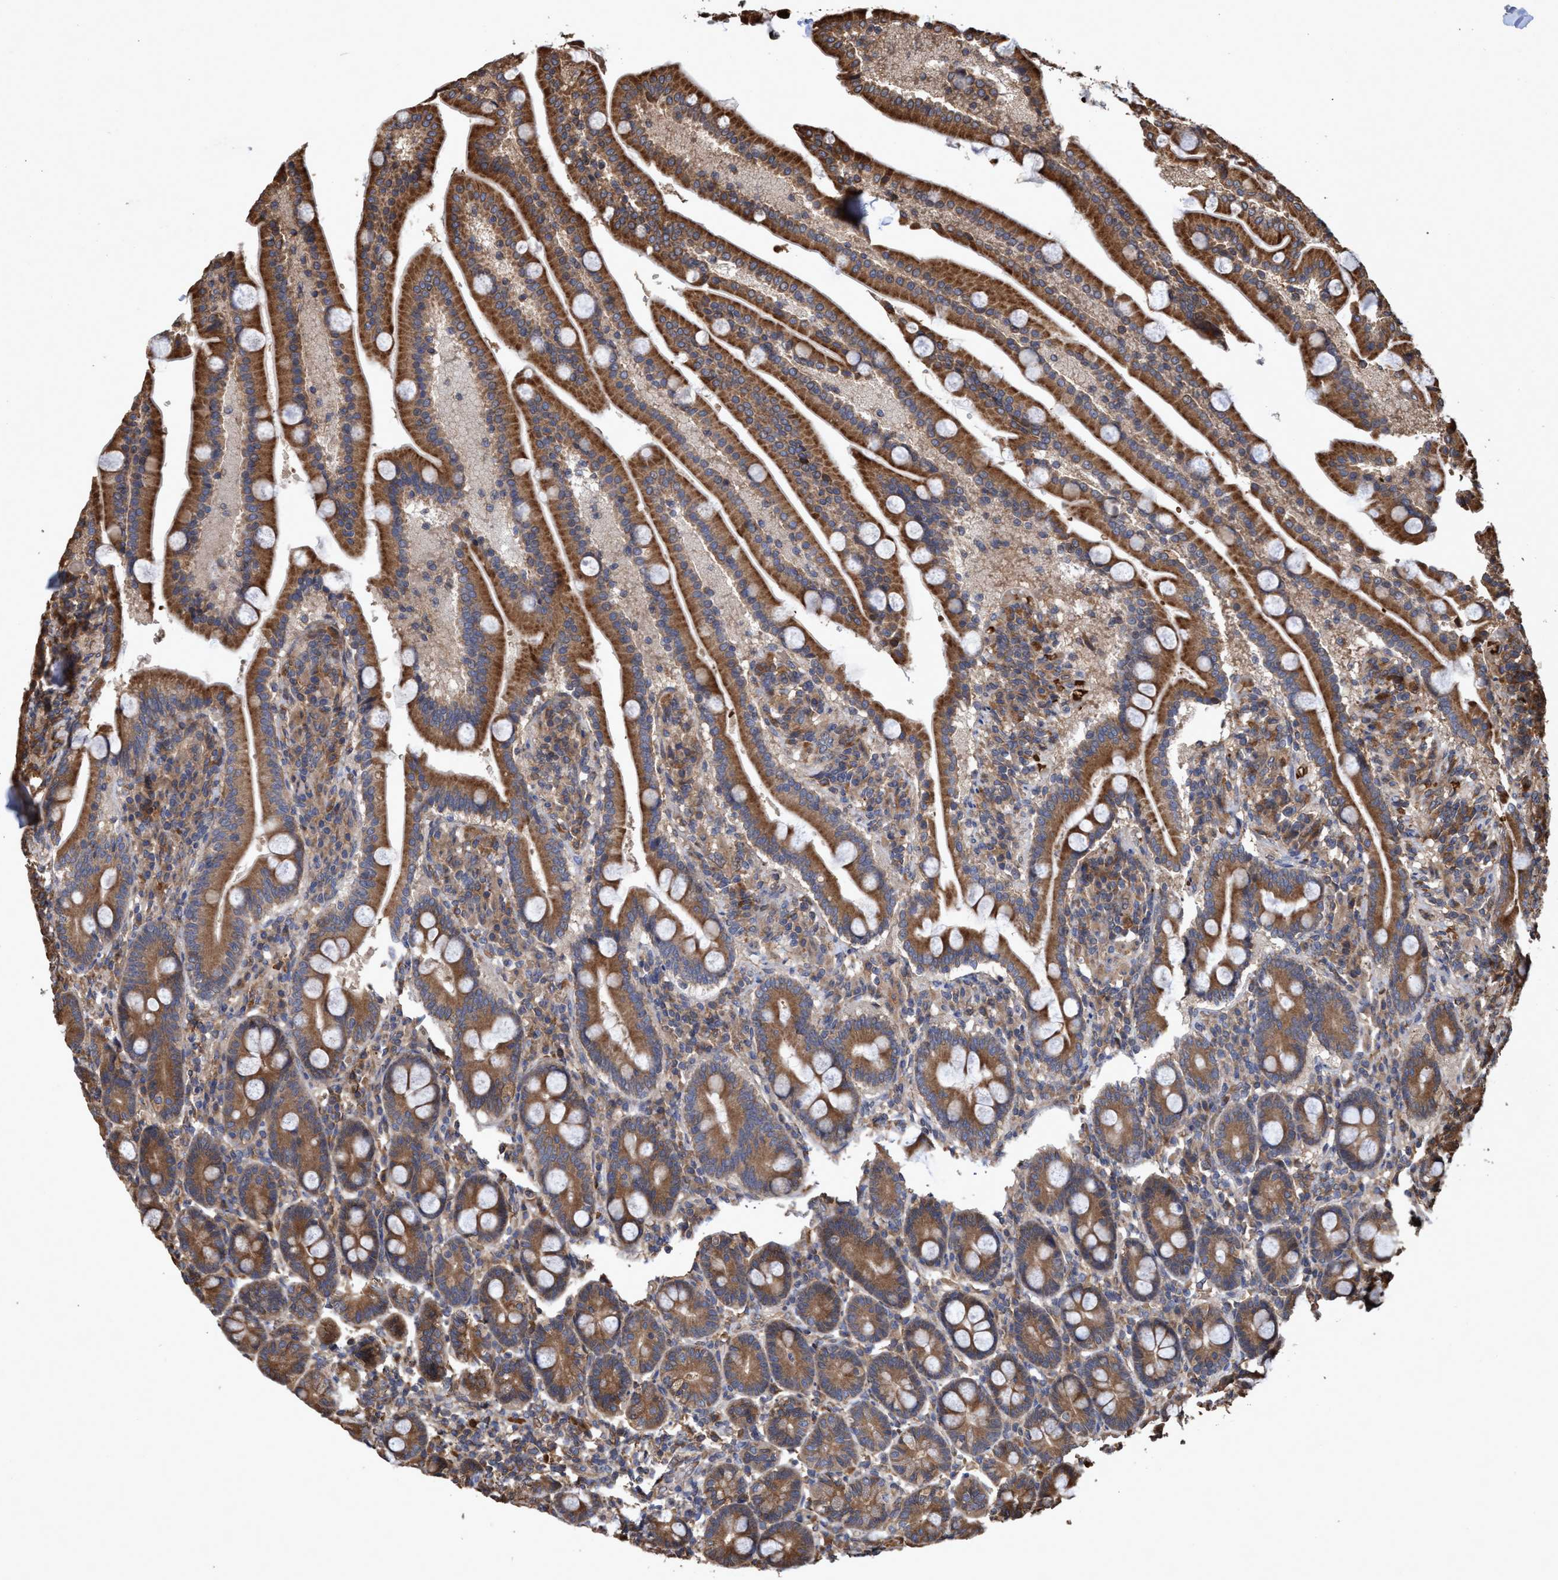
{"staining": {"intensity": "moderate", "quantity": ">75%", "location": "cytoplasmic/membranous"}, "tissue": "duodenum", "cell_type": "Glandular cells", "image_type": "normal", "snomed": [{"axis": "morphology", "description": "Normal tissue, NOS"}, {"axis": "topography", "description": "Duodenum"}], "caption": "Protein staining demonstrates moderate cytoplasmic/membranous expression in about >75% of glandular cells in unremarkable duodenum.", "gene": "CHMP6", "patient": {"sex": "male", "age": 54}}